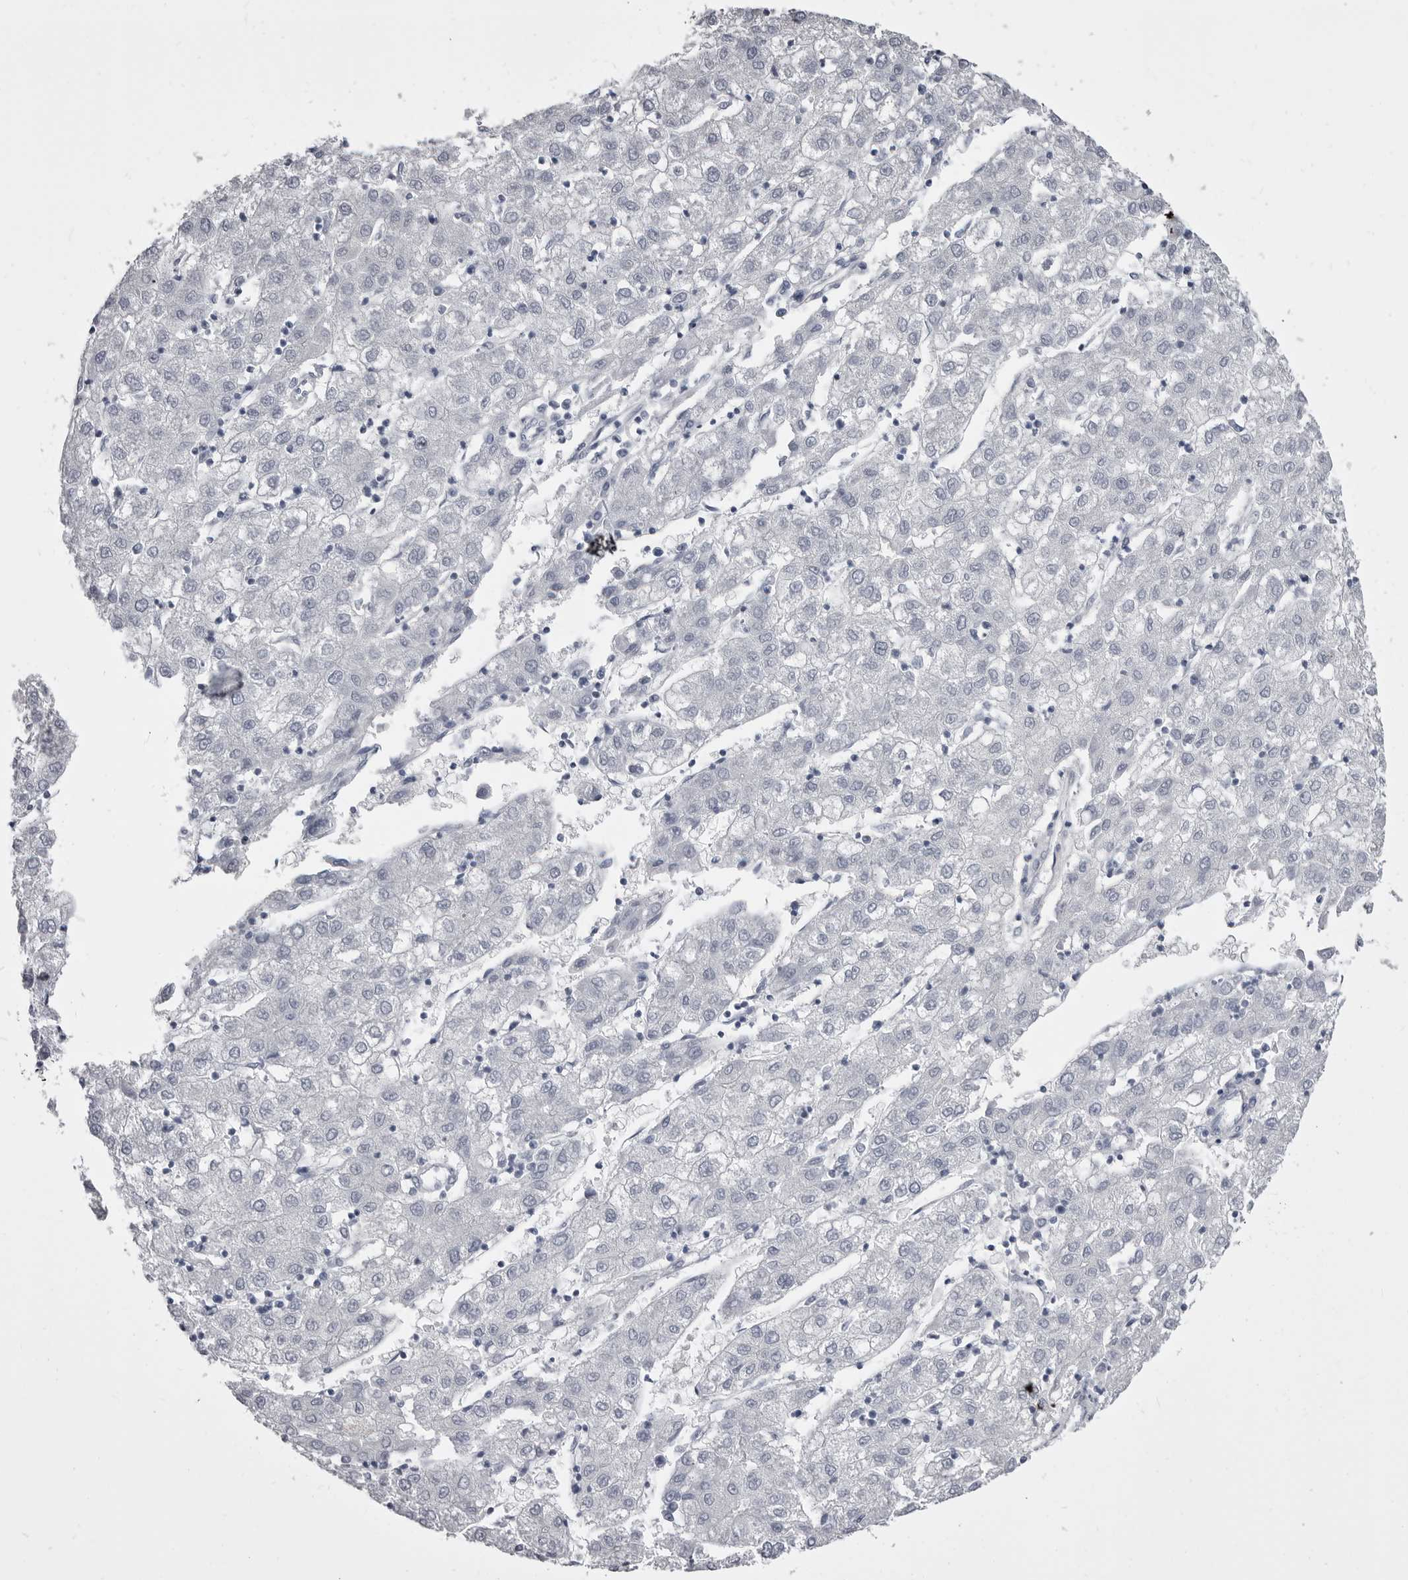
{"staining": {"intensity": "negative", "quantity": "none", "location": "none"}, "tissue": "liver cancer", "cell_type": "Tumor cells", "image_type": "cancer", "snomed": [{"axis": "morphology", "description": "Carcinoma, Hepatocellular, NOS"}, {"axis": "topography", "description": "Liver"}], "caption": "Immunohistochemistry (IHC) histopathology image of liver hepatocellular carcinoma stained for a protein (brown), which displays no staining in tumor cells. The staining is performed using DAB brown chromogen with nuclei counter-stained in using hematoxylin.", "gene": "ANK2", "patient": {"sex": "male", "age": 72}}